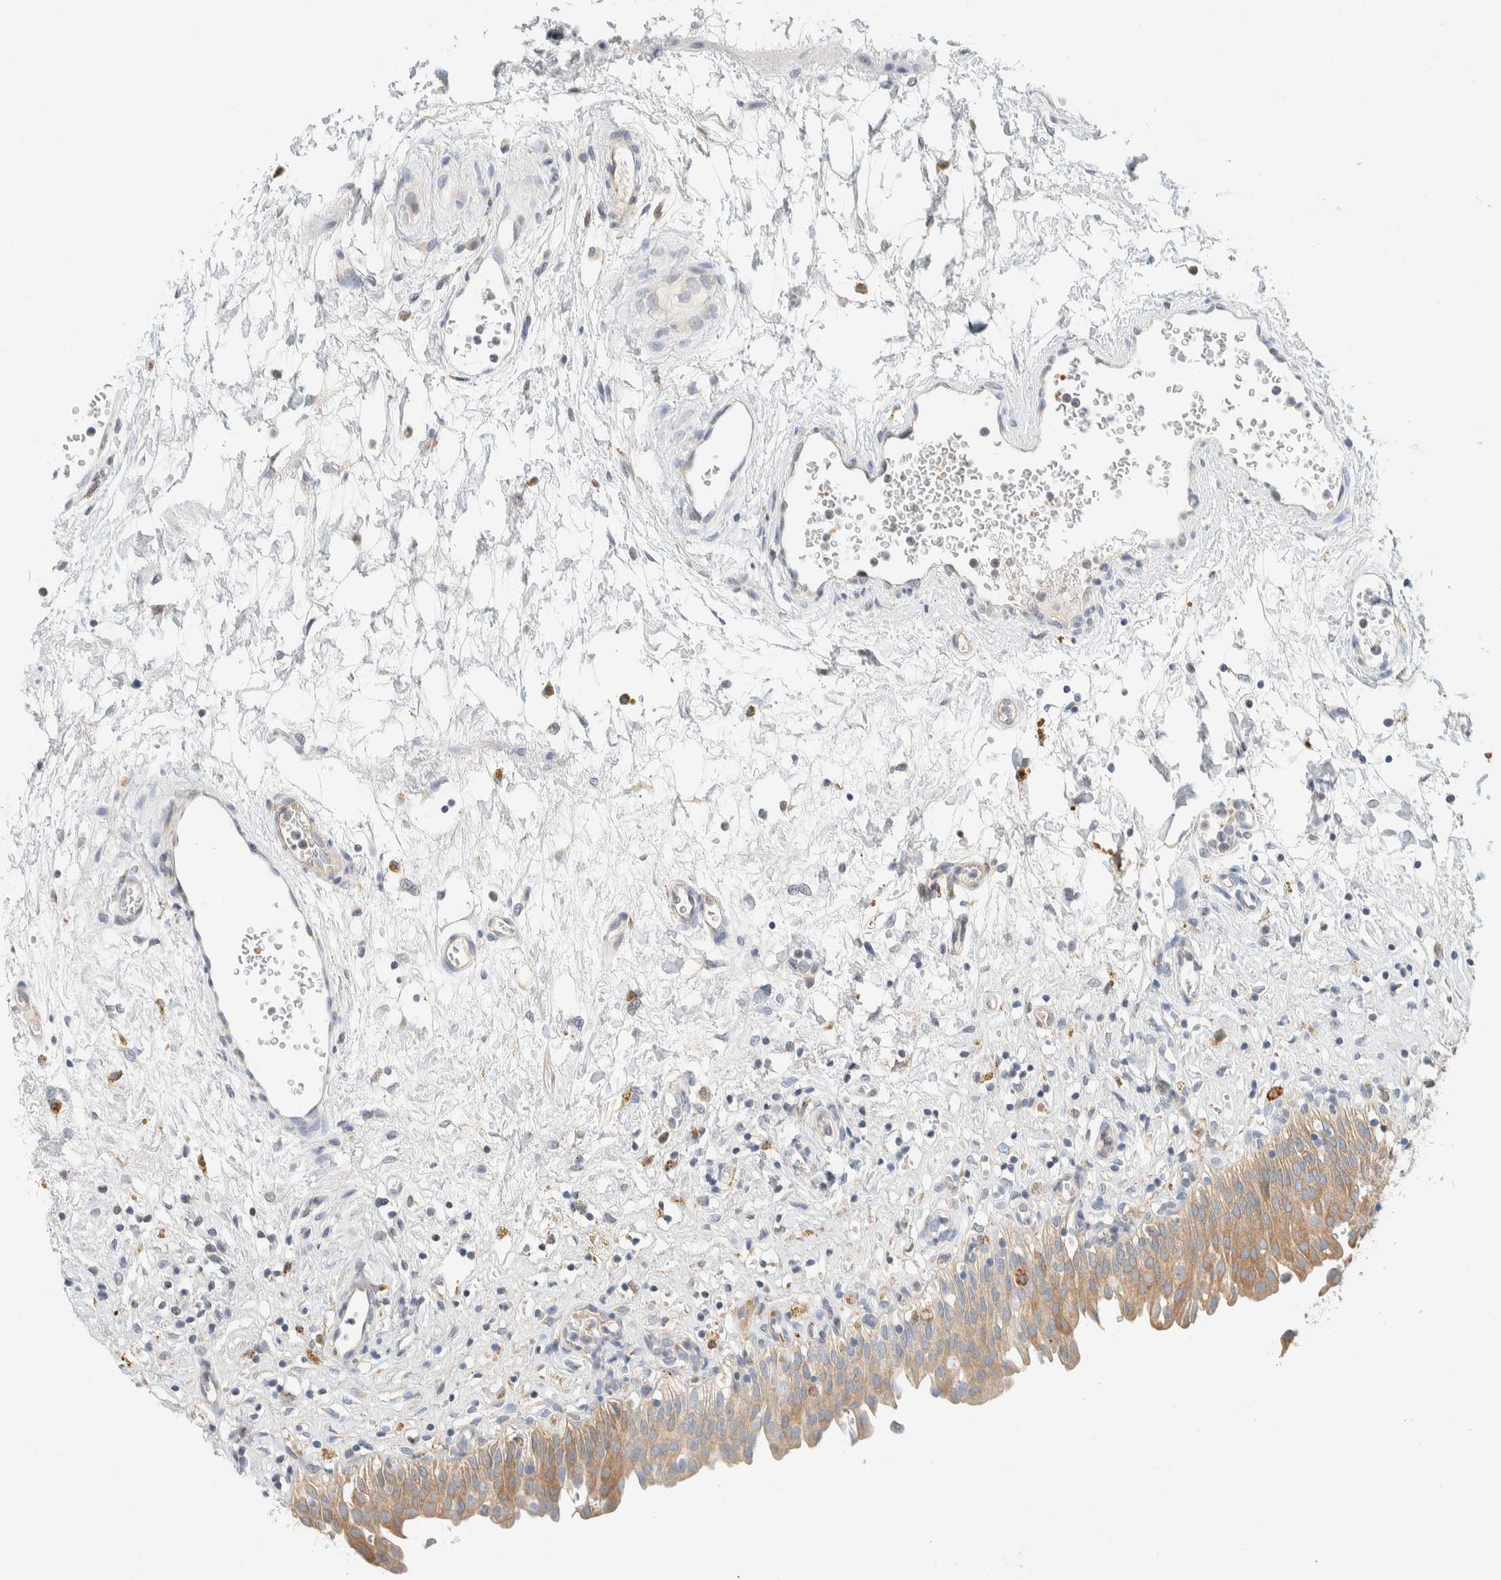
{"staining": {"intensity": "moderate", "quantity": ">75%", "location": "cytoplasmic/membranous"}, "tissue": "urinary bladder", "cell_type": "Urothelial cells", "image_type": "normal", "snomed": [{"axis": "morphology", "description": "Urothelial carcinoma, High grade"}, {"axis": "topography", "description": "Urinary bladder"}], "caption": "Protein staining of normal urinary bladder displays moderate cytoplasmic/membranous expression in approximately >75% of urothelial cells.", "gene": "SUMF2", "patient": {"sex": "male", "age": 46}}